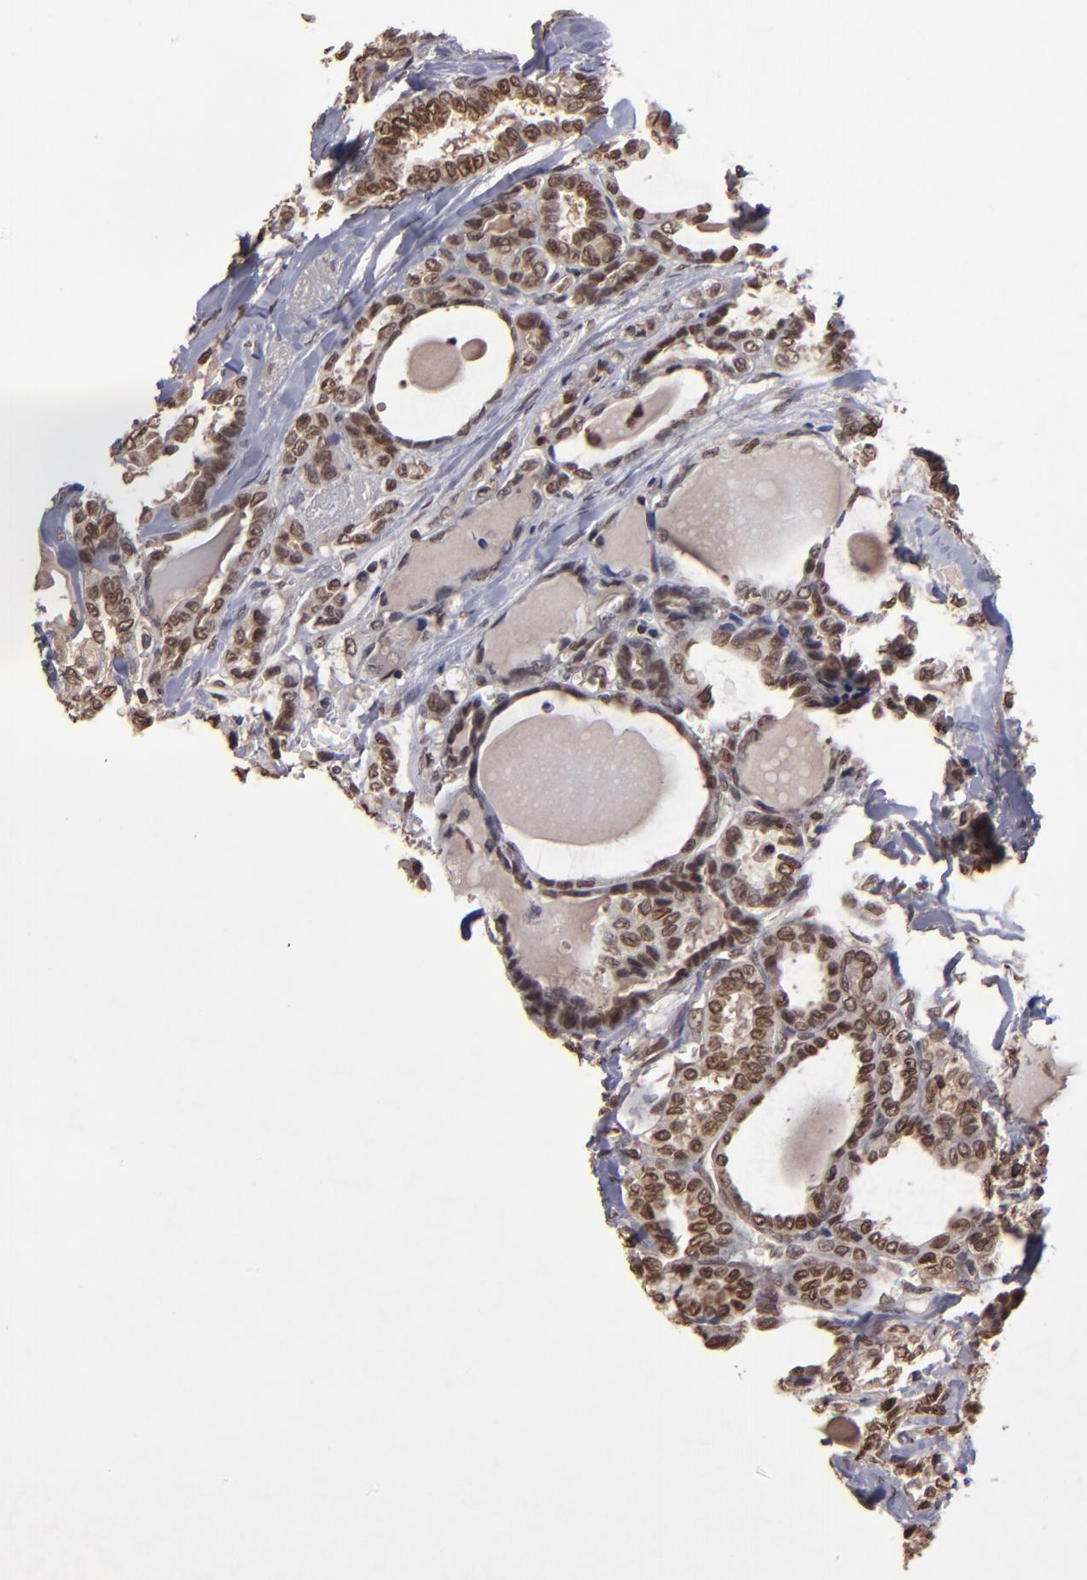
{"staining": {"intensity": "moderate", "quantity": ">75%", "location": "nuclear"}, "tissue": "thyroid cancer", "cell_type": "Tumor cells", "image_type": "cancer", "snomed": [{"axis": "morphology", "description": "Carcinoma, NOS"}, {"axis": "topography", "description": "Thyroid gland"}], "caption": "Thyroid carcinoma was stained to show a protein in brown. There is medium levels of moderate nuclear expression in about >75% of tumor cells.", "gene": "AKT1", "patient": {"sex": "female", "age": 91}}